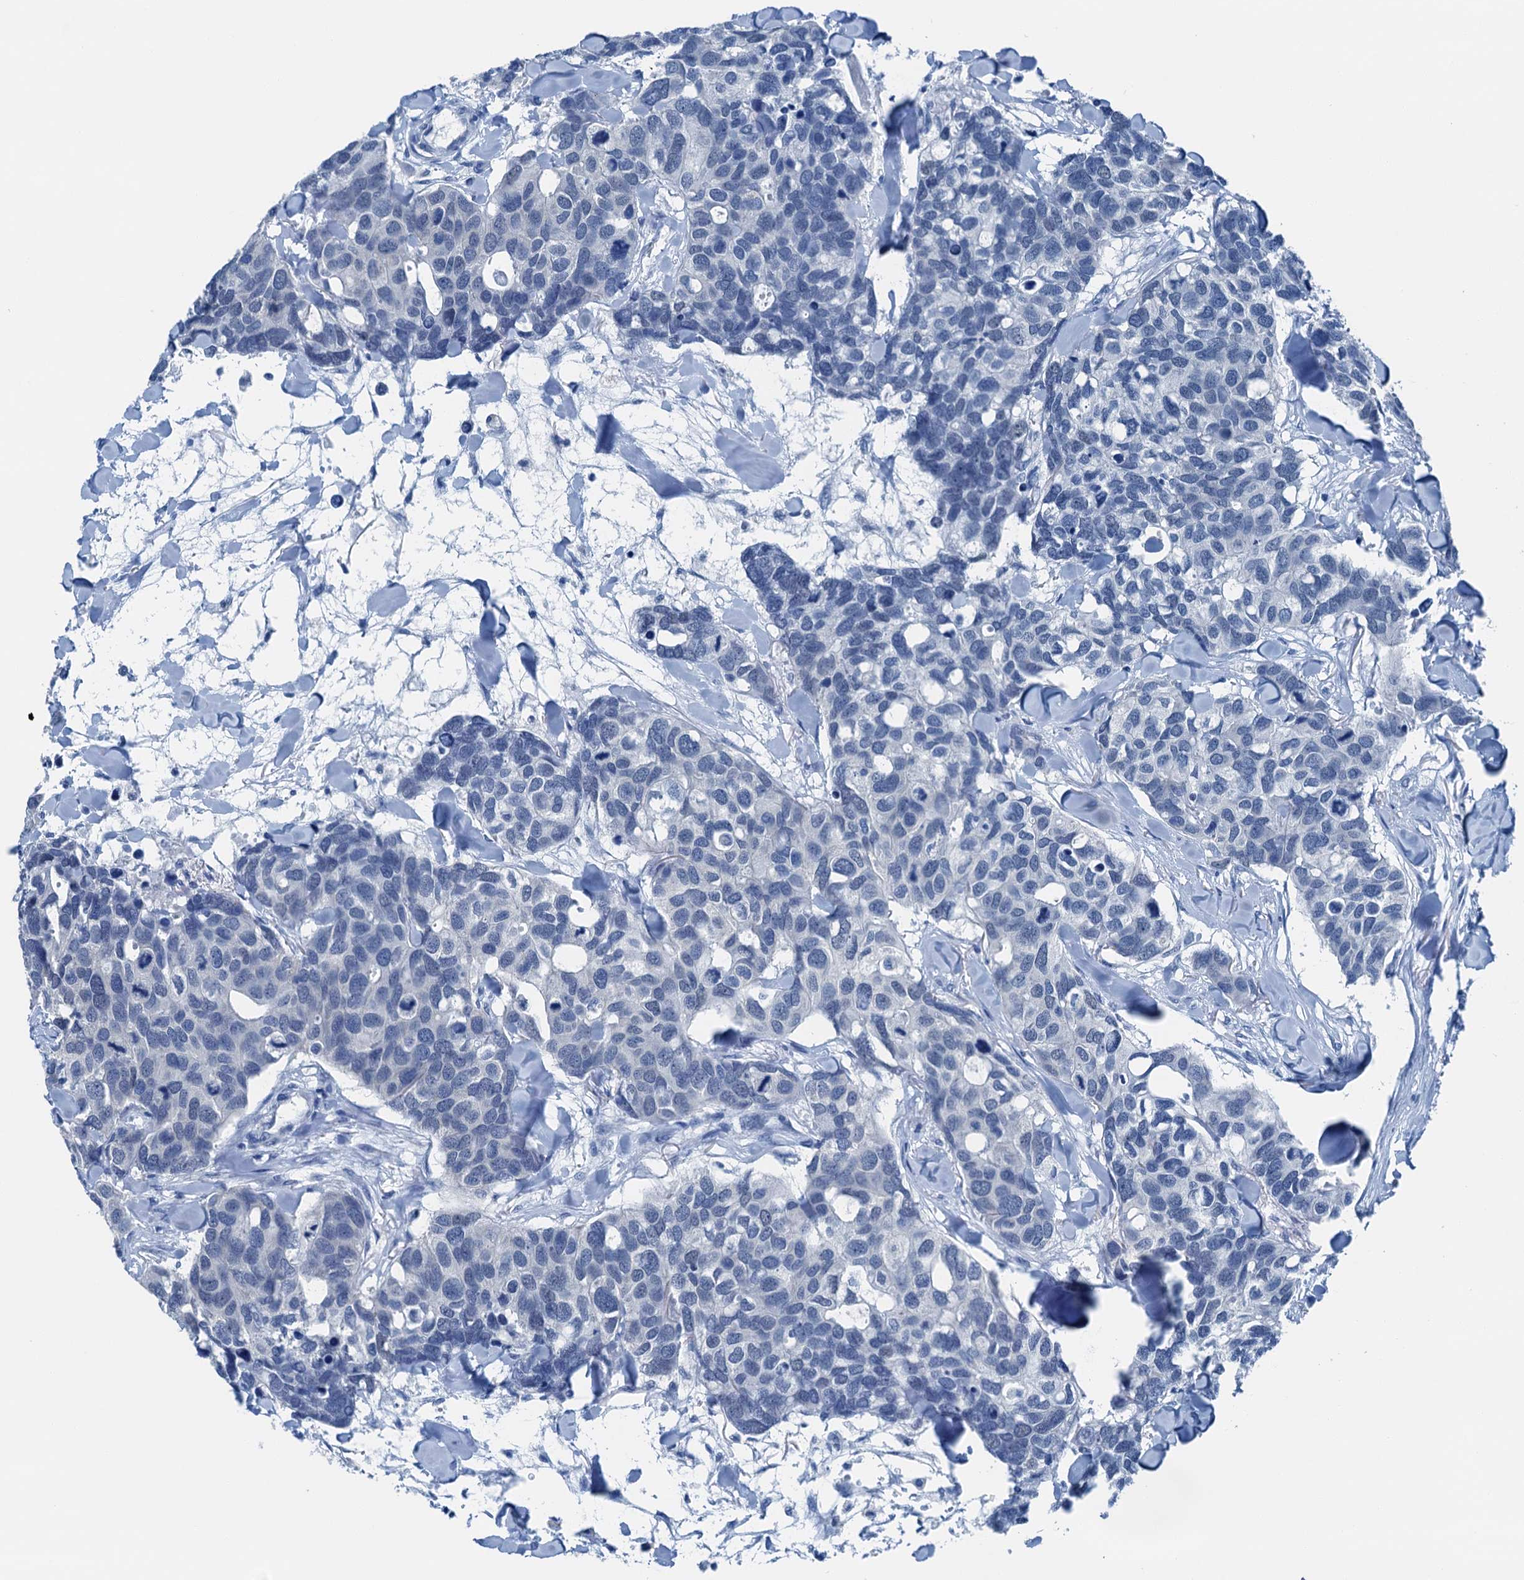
{"staining": {"intensity": "negative", "quantity": "none", "location": "none"}, "tissue": "breast cancer", "cell_type": "Tumor cells", "image_type": "cancer", "snomed": [{"axis": "morphology", "description": "Duct carcinoma"}, {"axis": "topography", "description": "Breast"}], "caption": "Tumor cells are negative for protein expression in human breast invasive ductal carcinoma.", "gene": "CBLN3", "patient": {"sex": "female", "age": 83}}